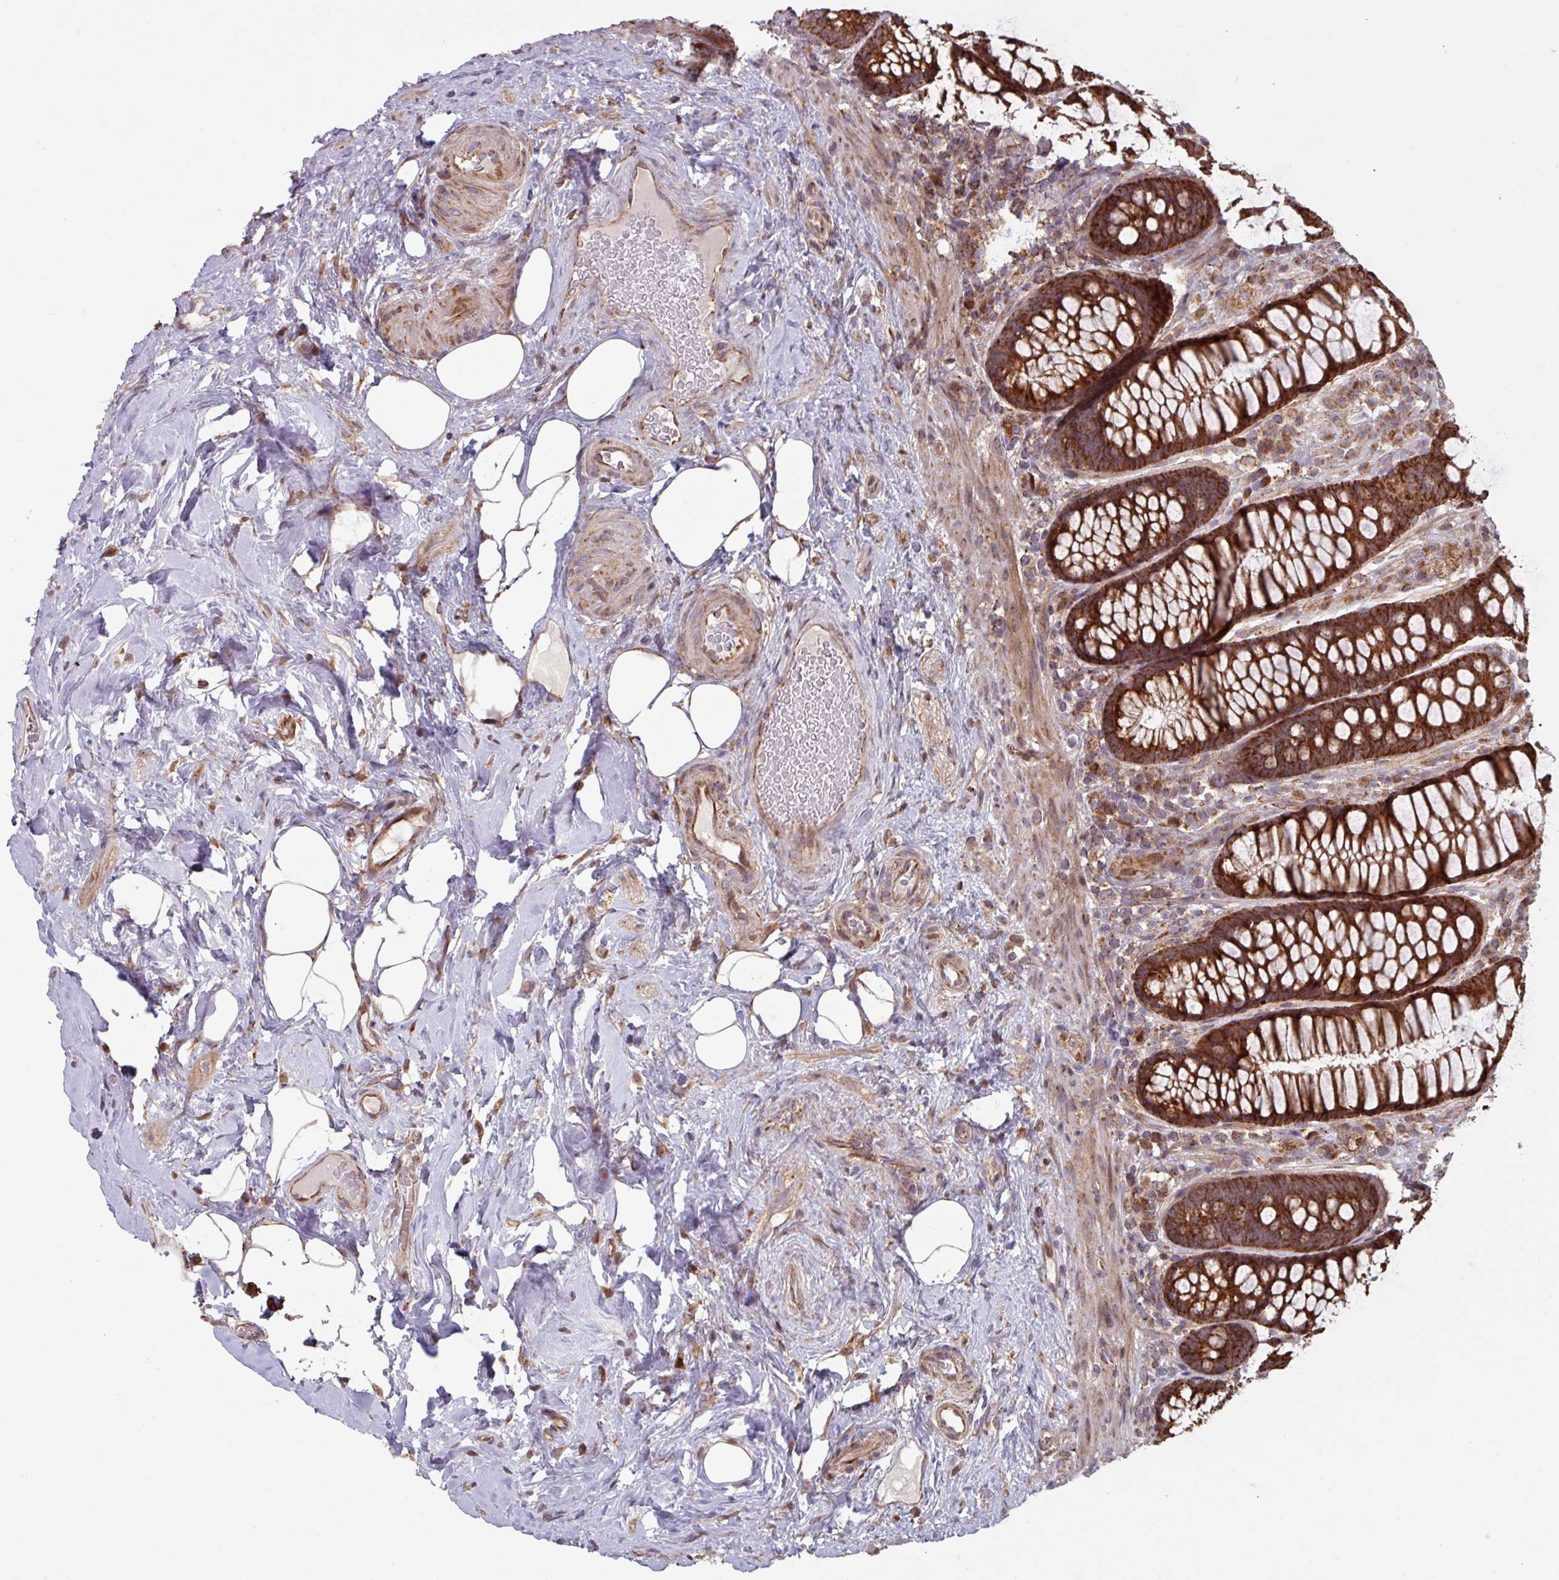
{"staining": {"intensity": "strong", "quantity": ">75%", "location": "cytoplasmic/membranous"}, "tissue": "rectum", "cell_type": "Glandular cells", "image_type": "normal", "snomed": [{"axis": "morphology", "description": "Normal tissue, NOS"}, {"axis": "topography", "description": "Rectum"}], "caption": "Immunohistochemistry (IHC) photomicrograph of benign rectum stained for a protein (brown), which displays high levels of strong cytoplasmic/membranous staining in about >75% of glandular cells.", "gene": "COX7C", "patient": {"sex": "female", "age": 67}}